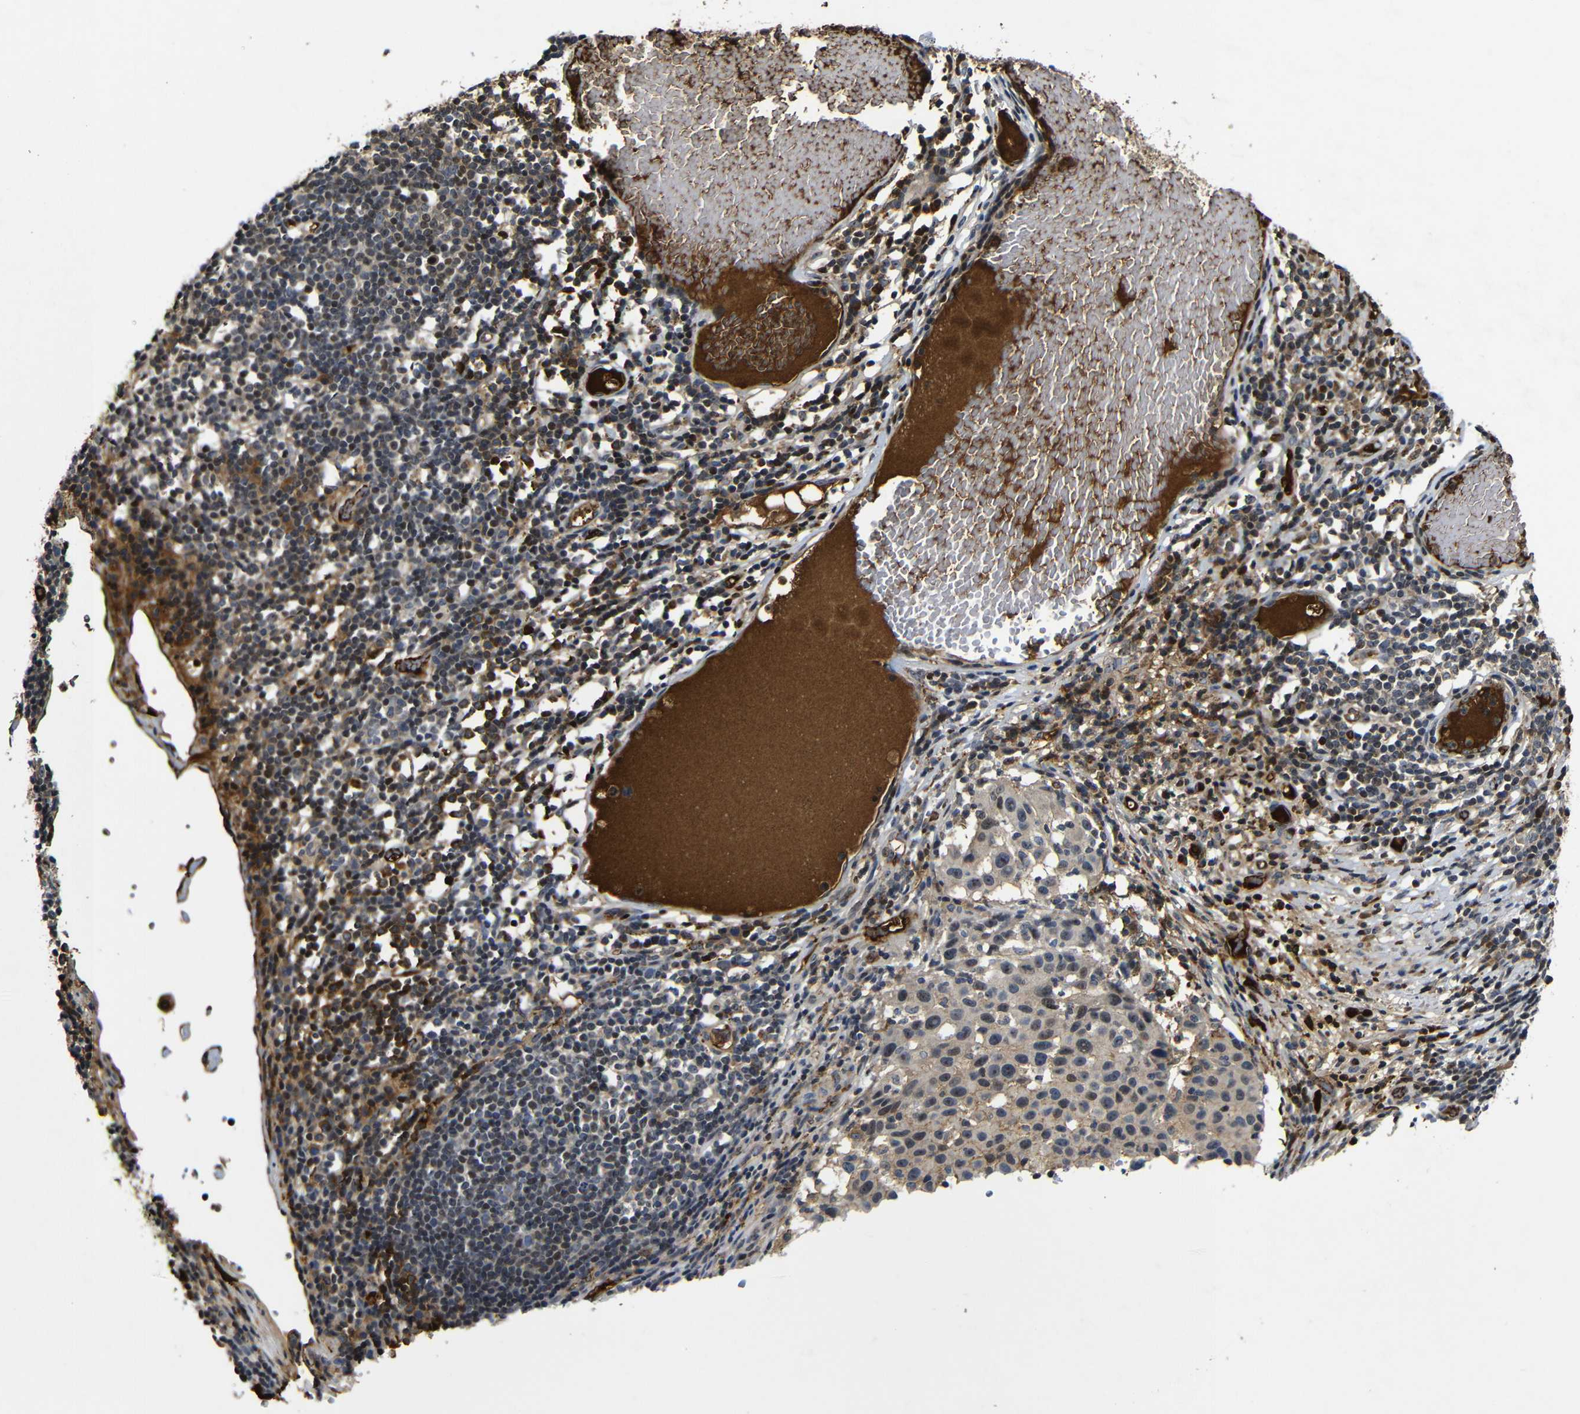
{"staining": {"intensity": "negative", "quantity": "none", "location": "none"}, "tissue": "melanoma", "cell_type": "Tumor cells", "image_type": "cancer", "snomed": [{"axis": "morphology", "description": "Malignant melanoma, Metastatic site"}, {"axis": "topography", "description": "Lymph node"}], "caption": "This is a histopathology image of immunohistochemistry (IHC) staining of melanoma, which shows no expression in tumor cells.", "gene": "MYC", "patient": {"sex": "male", "age": 61}}